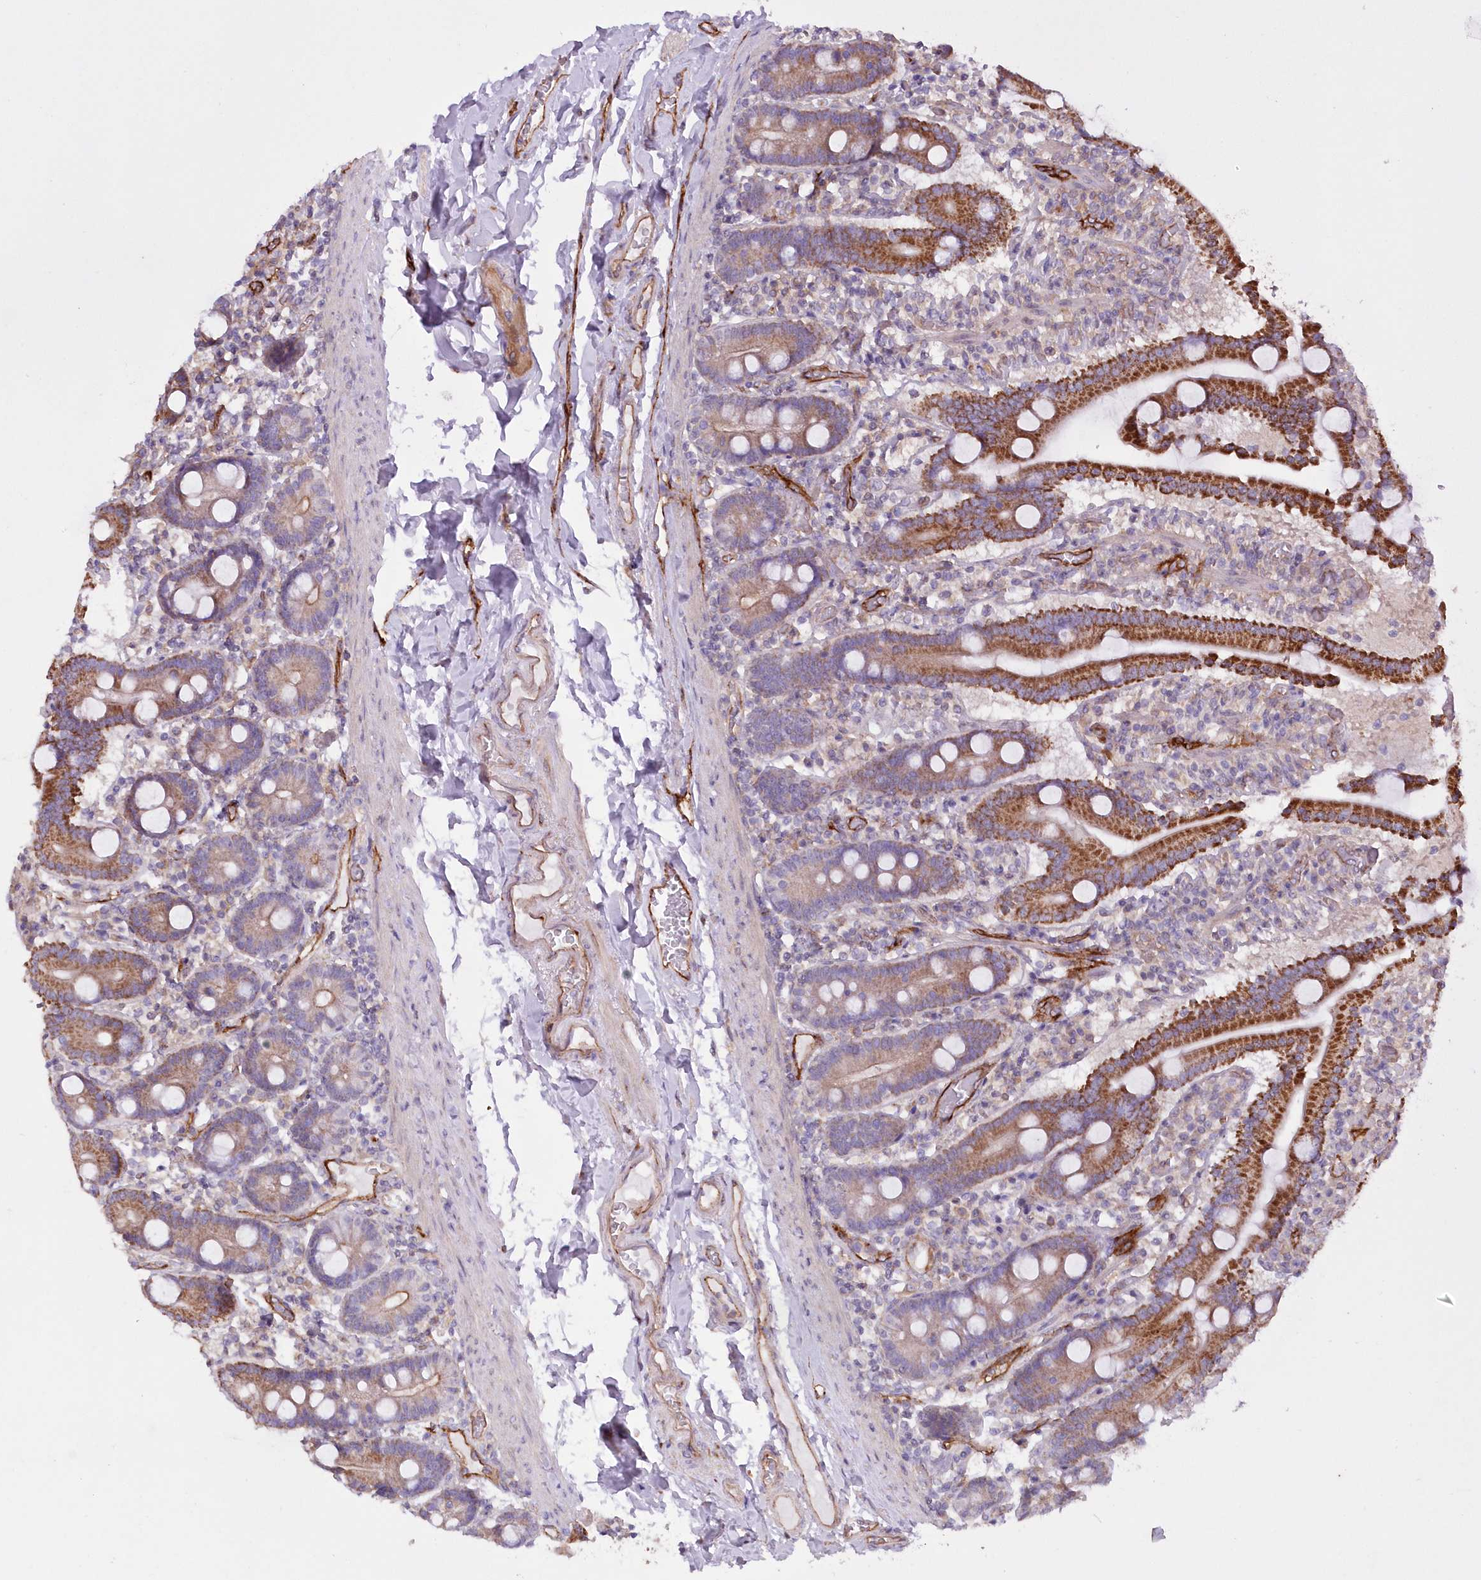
{"staining": {"intensity": "strong", "quantity": ">75%", "location": "cytoplasmic/membranous"}, "tissue": "duodenum", "cell_type": "Glandular cells", "image_type": "normal", "snomed": [{"axis": "morphology", "description": "Normal tissue, NOS"}, {"axis": "topography", "description": "Duodenum"}], "caption": "About >75% of glandular cells in normal human duodenum exhibit strong cytoplasmic/membranous protein positivity as visualized by brown immunohistochemical staining.", "gene": "RAB11FIP5", "patient": {"sex": "male", "age": 55}}